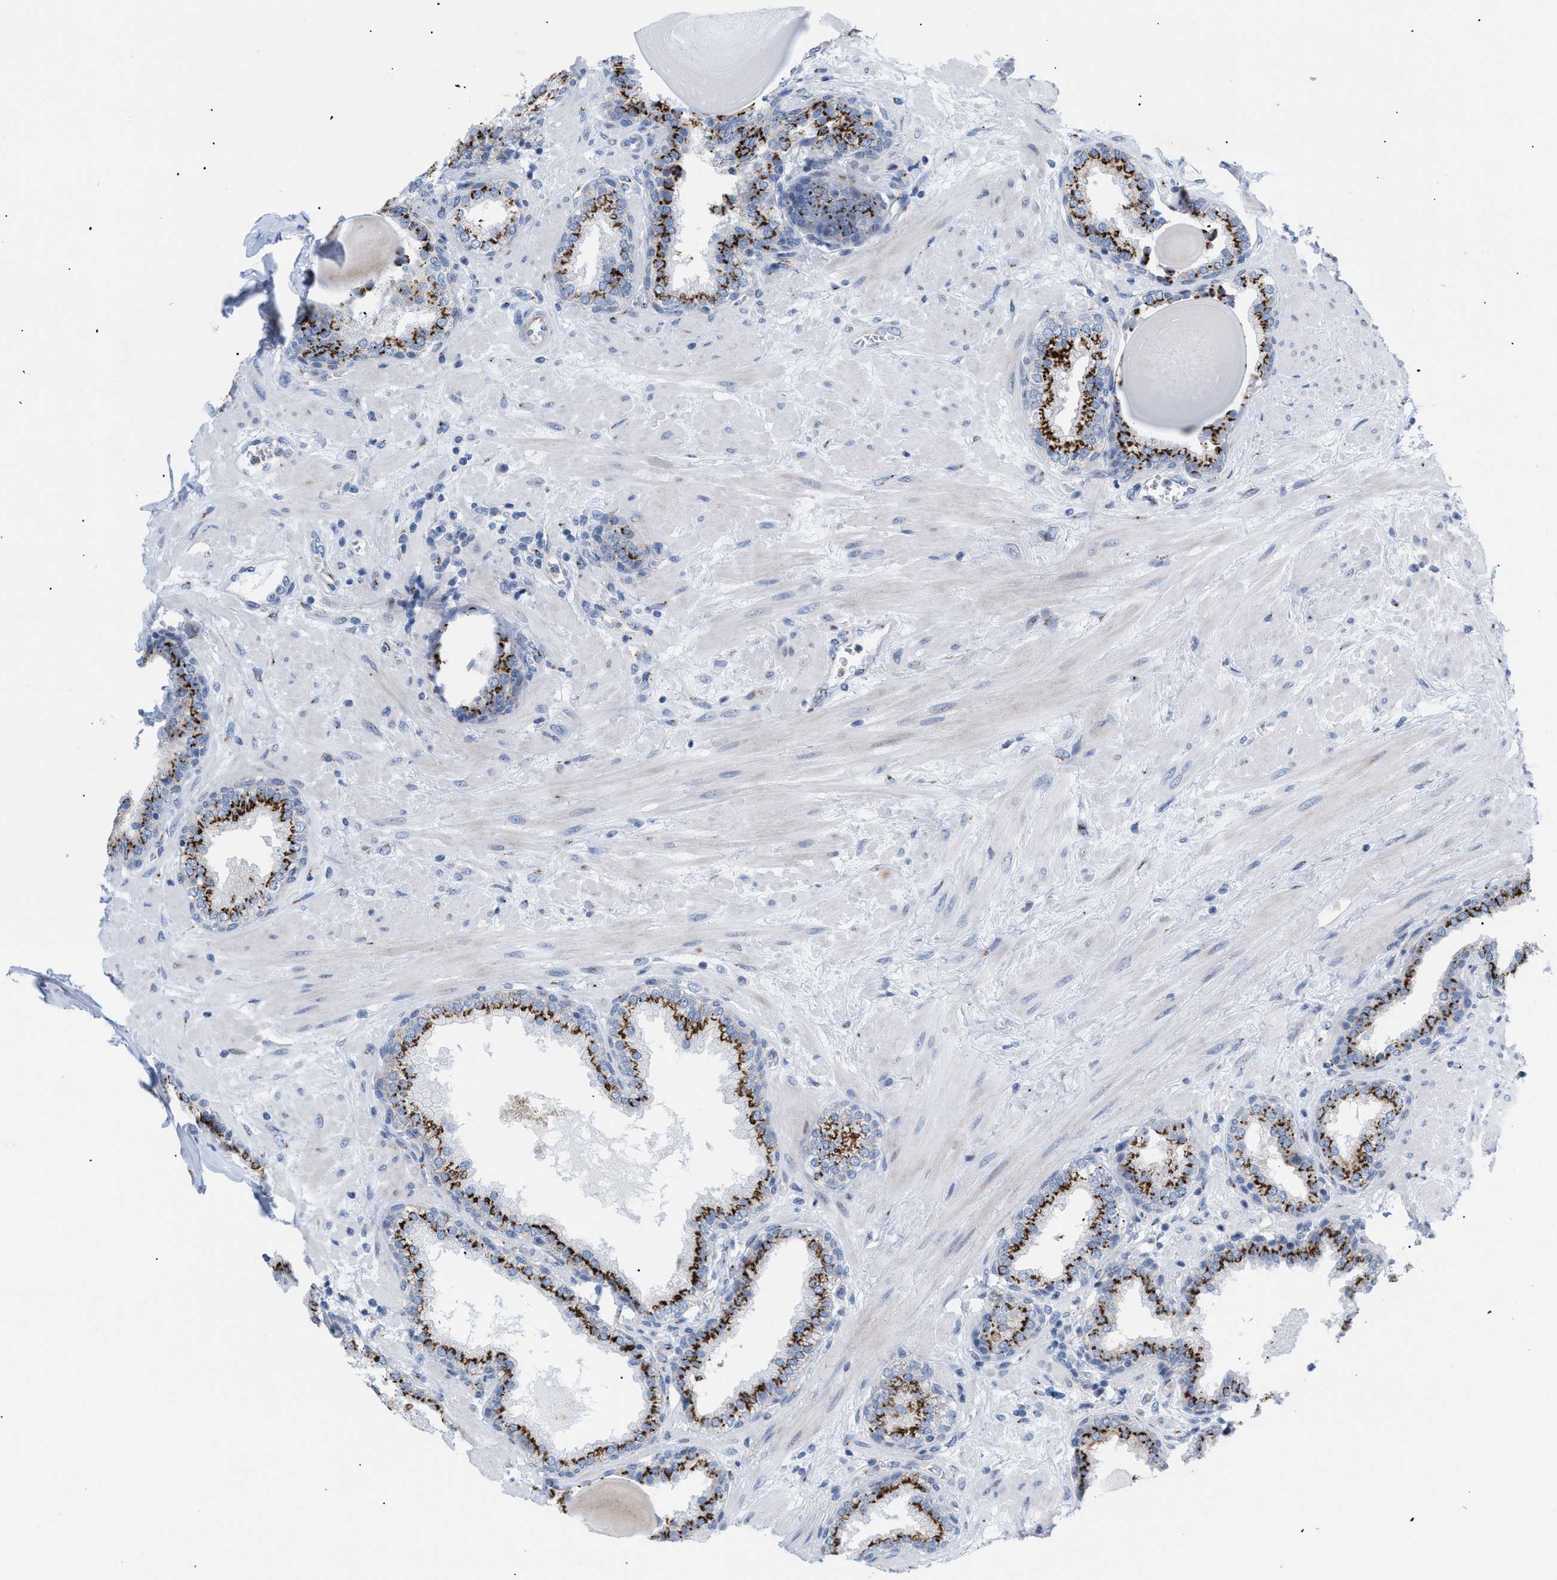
{"staining": {"intensity": "strong", "quantity": ">75%", "location": "cytoplasmic/membranous"}, "tissue": "prostate", "cell_type": "Glandular cells", "image_type": "normal", "snomed": [{"axis": "morphology", "description": "Normal tissue, NOS"}, {"axis": "topography", "description": "Prostate"}], "caption": "Glandular cells show high levels of strong cytoplasmic/membranous positivity in about >75% of cells in normal prostate.", "gene": "TMEM17", "patient": {"sex": "male", "age": 51}}